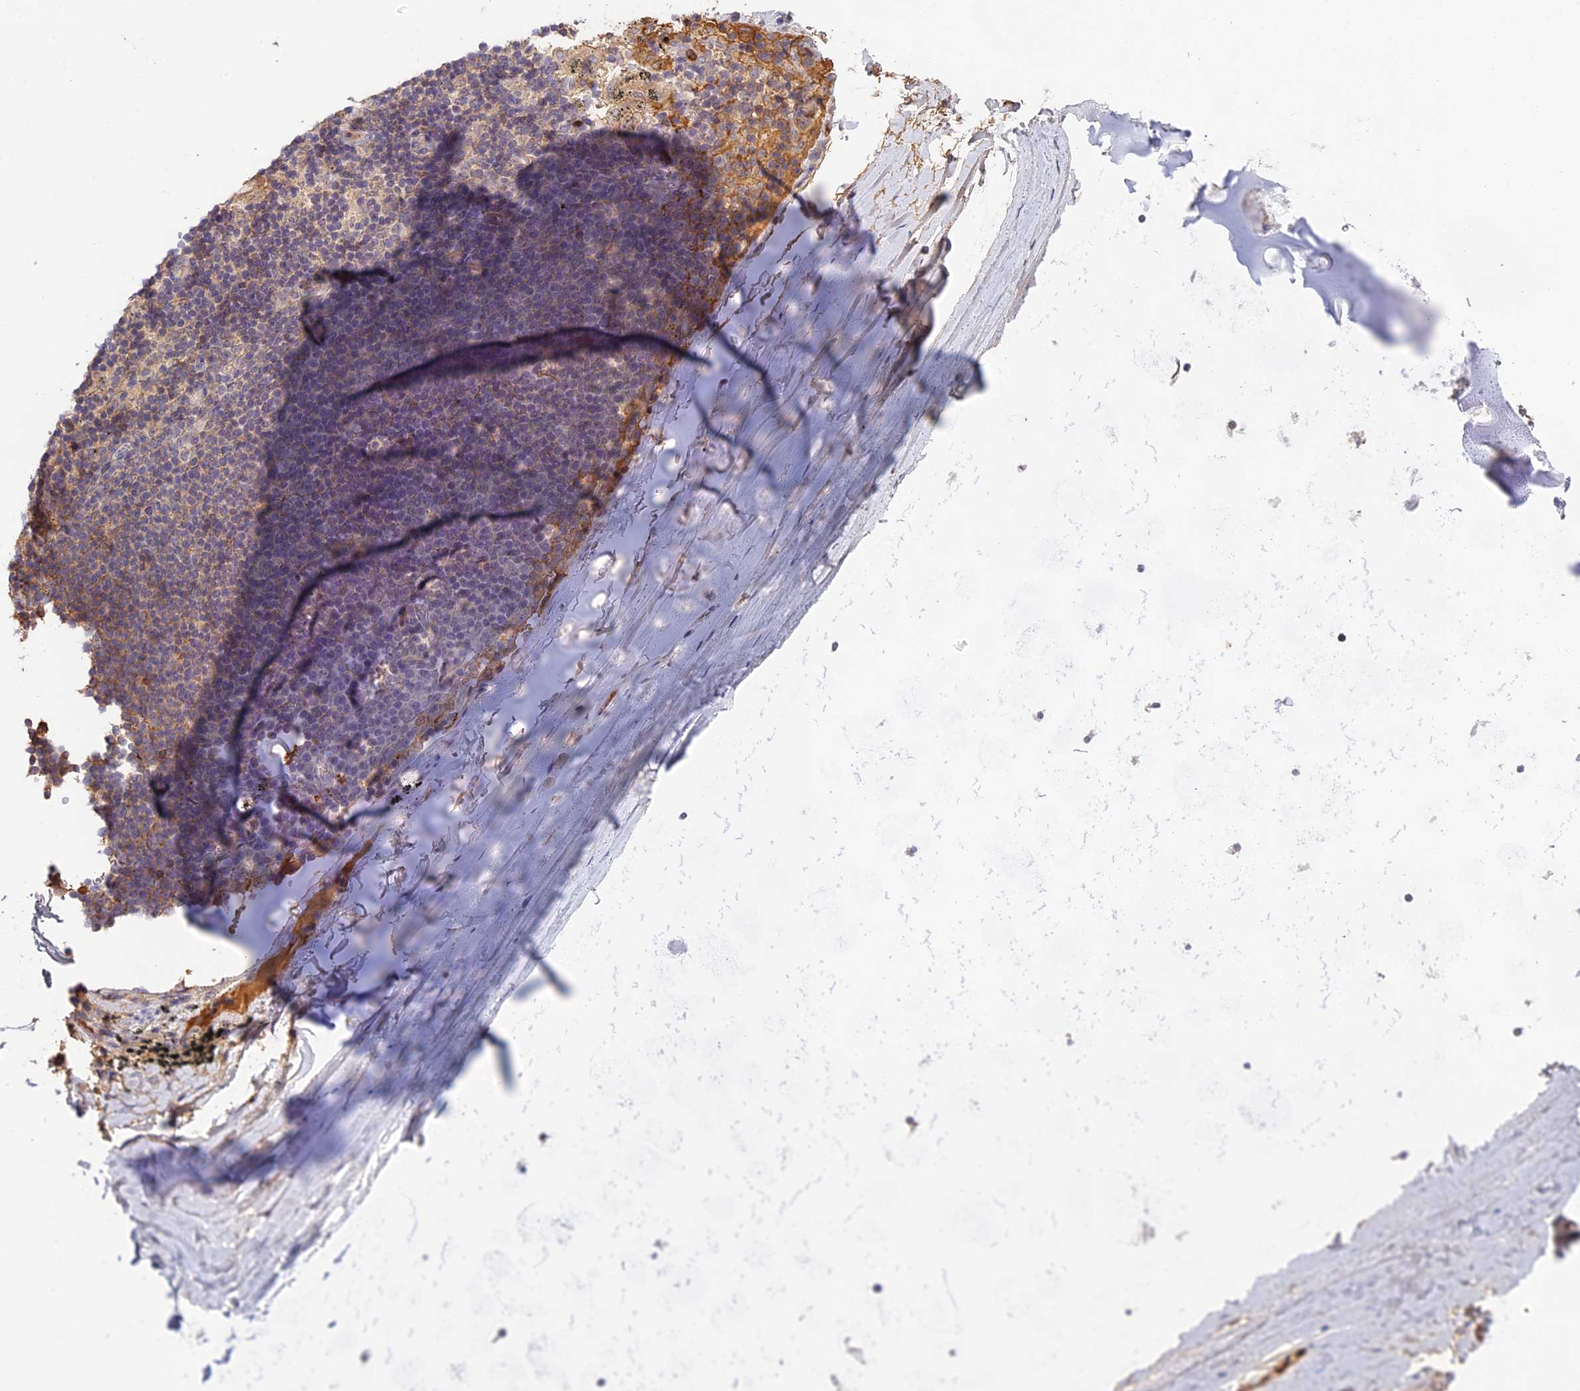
{"staining": {"intensity": "weak", "quantity": "25%-75%", "location": "cytoplasmic/membranous"}, "tissue": "adipose tissue", "cell_type": "Adipocytes", "image_type": "normal", "snomed": [{"axis": "morphology", "description": "Normal tissue, NOS"}, {"axis": "topography", "description": "Lymph node"}, {"axis": "topography", "description": "Bronchus"}], "caption": "Adipose tissue stained with immunohistochemistry reveals weak cytoplasmic/membranous positivity in approximately 25%-75% of adipocytes. (DAB = brown stain, brightfield microscopy at high magnification).", "gene": "ADGRD1", "patient": {"sex": "male", "age": 63}}